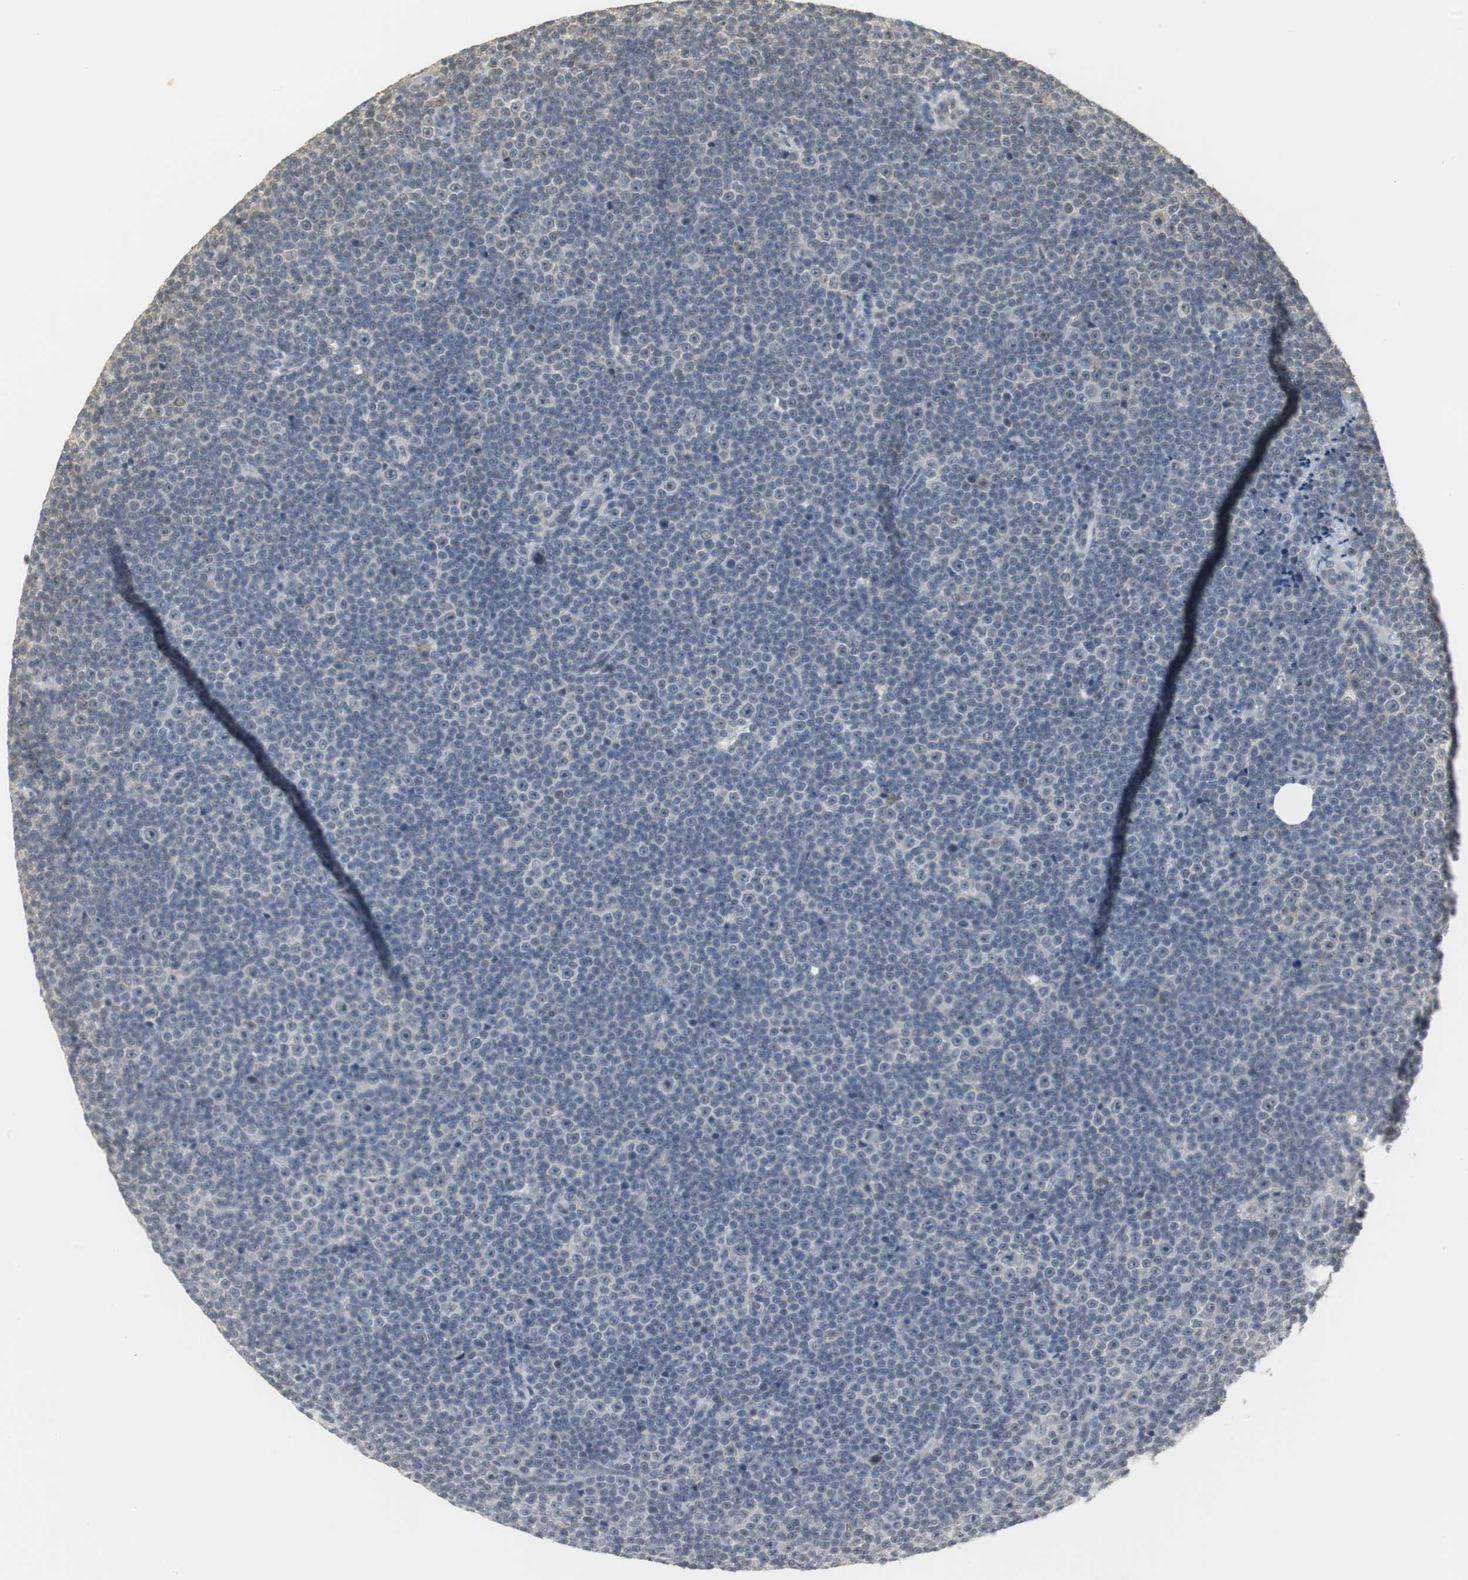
{"staining": {"intensity": "negative", "quantity": "none", "location": "none"}, "tissue": "lymphoma", "cell_type": "Tumor cells", "image_type": "cancer", "snomed": [{"axis": "morphology", "description": "Malignant lymphoma, non-Hodgkin's type, Low grade"}, {"axis": "topography", "description": "Lymph node"}], "caption": "An immunohistochemistry (IHC) image of low-grade malignant lymphoma, non-Hodgkin's type is shown. There is no staining in tumor cells of low-grade malignant lymphoma, non-Hodgkin's type.", "gene": "ELOA", "patient": {"sex": "female", "age": 67}}